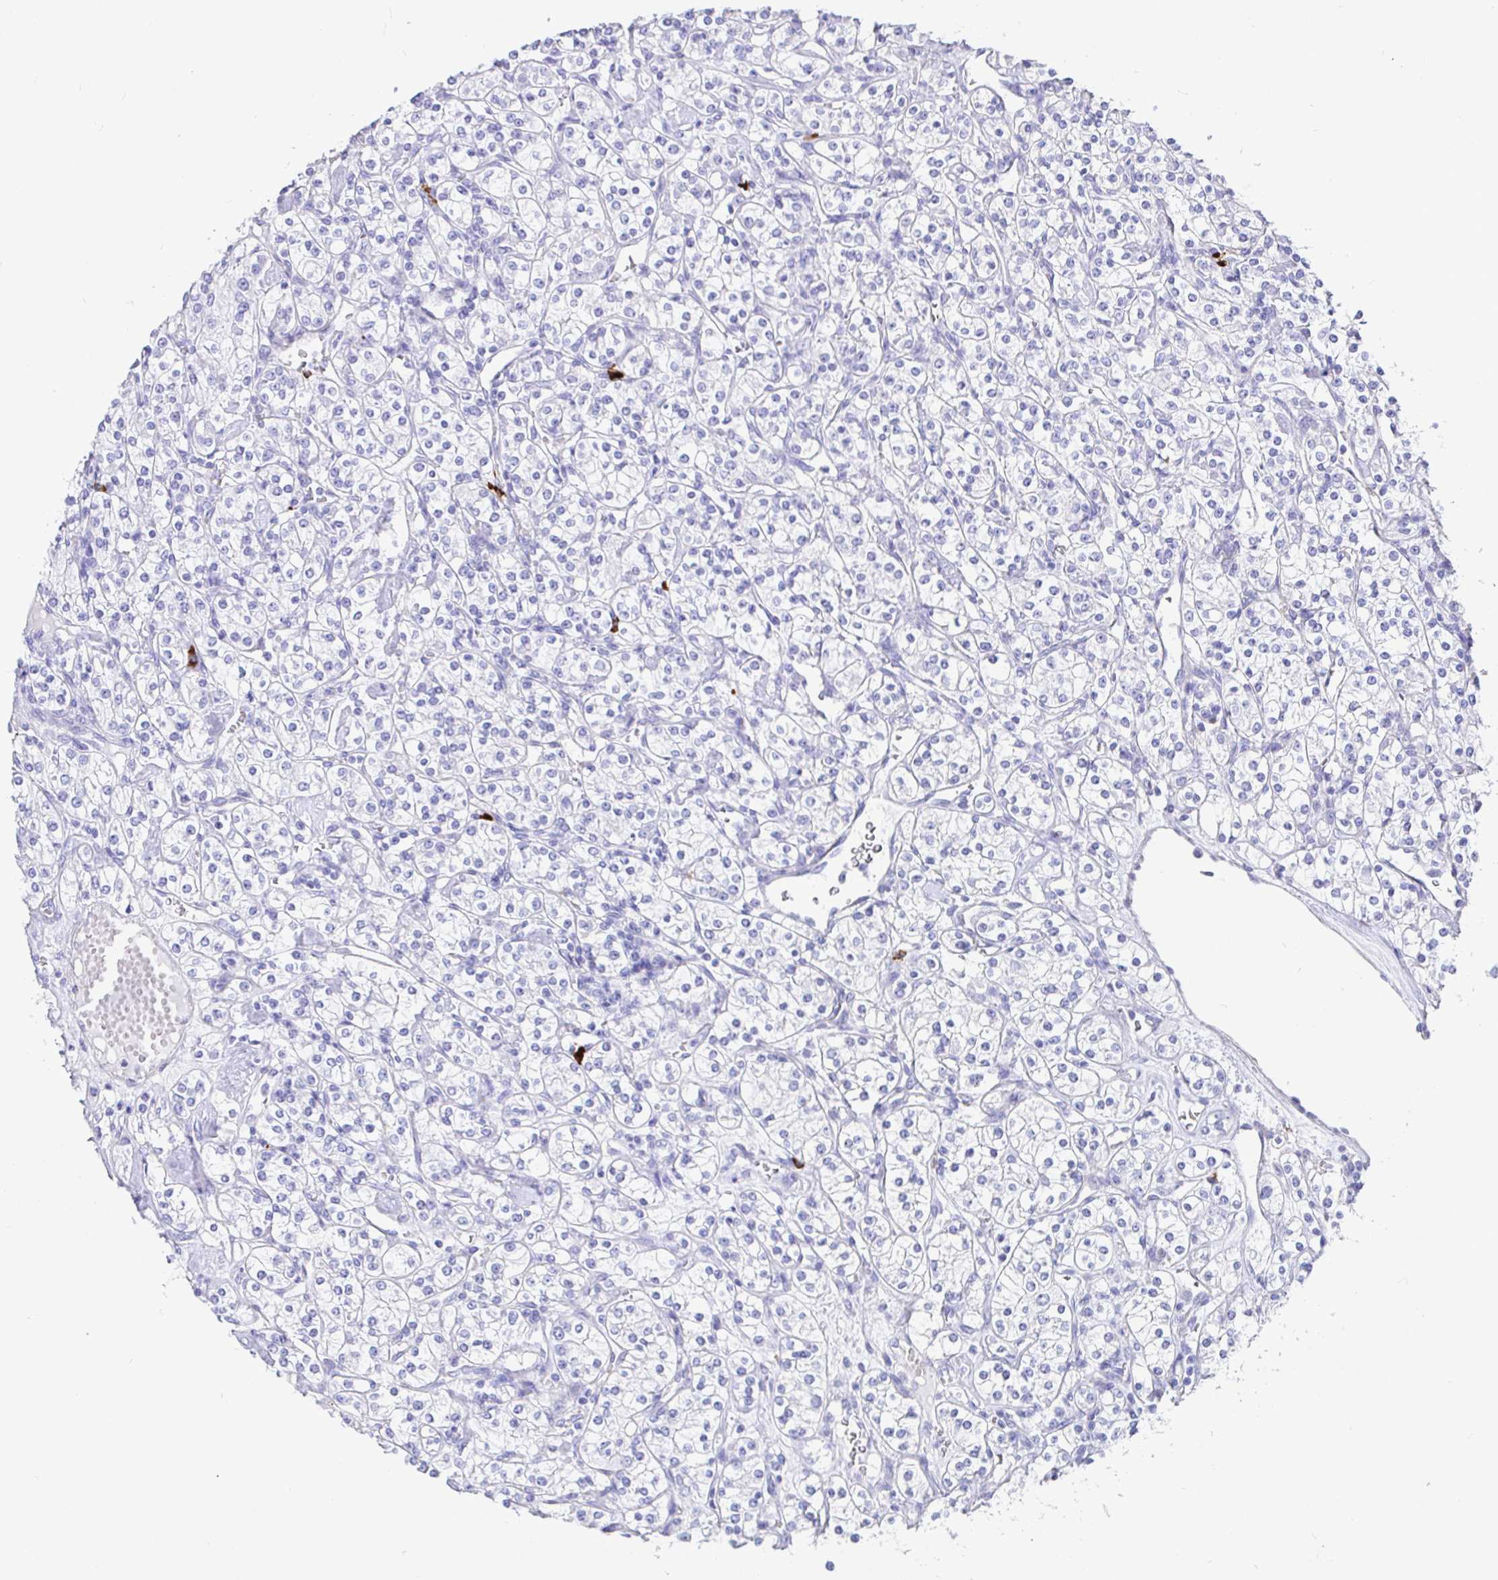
{"staining": {"intensity": "negative", "quantity": "none", "location": "none"}, "tissue": "renal cancer", "cell_type": "Tumor cells", "image_type": "cancer", "snomed": [{"axis": "morphology", "description": "Adenocarcinoma, NOS"}, {"axis": "topography", "description": "Kidney"}], "caption": "A micrograph of human renal adenocarcinoma is negative for staining in tumor cells.", "gene": "CCDC62", "patient": {"sex": "male", "age": 77}}